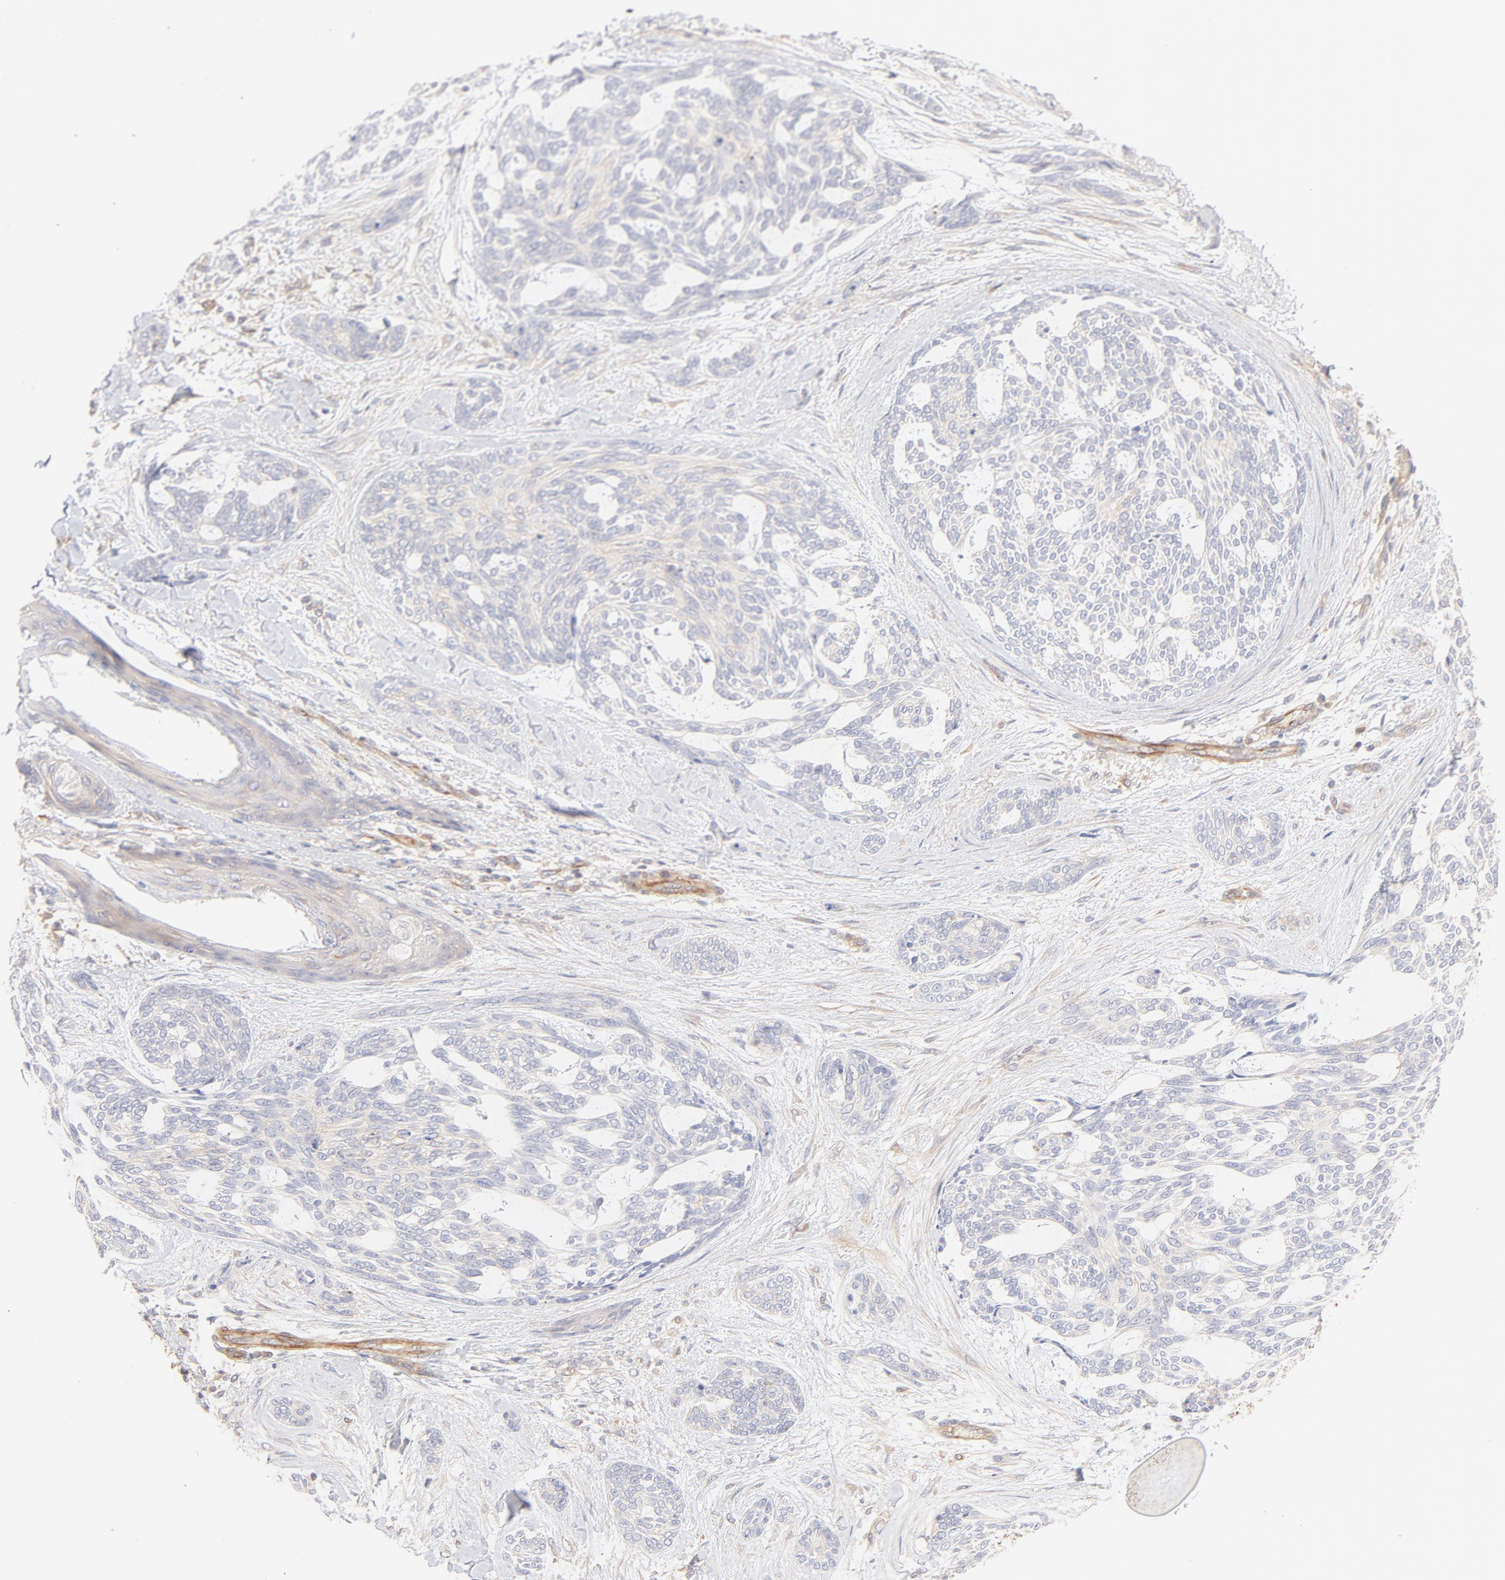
{"staining": {"intensity": "negative", "quantity": "none", "location": "none"}, "tissue": "skin cancer", "cell_type": "Tumor cells", "image_type": "cancer", "snomed": [{"axis": "morphology", "description": "Normal tissue, NOS"}, {"axis": "morphology", "description": "Basal cell carcinoma"}, {"axis": "topography", "description": "Skin"}], "caption": "The micrograph displays no staining of tumor cells in skin cancer (basal cell carcinoma).", "gene": "LDLRAP1", "patient": {"sex": "female", "age": 71}}